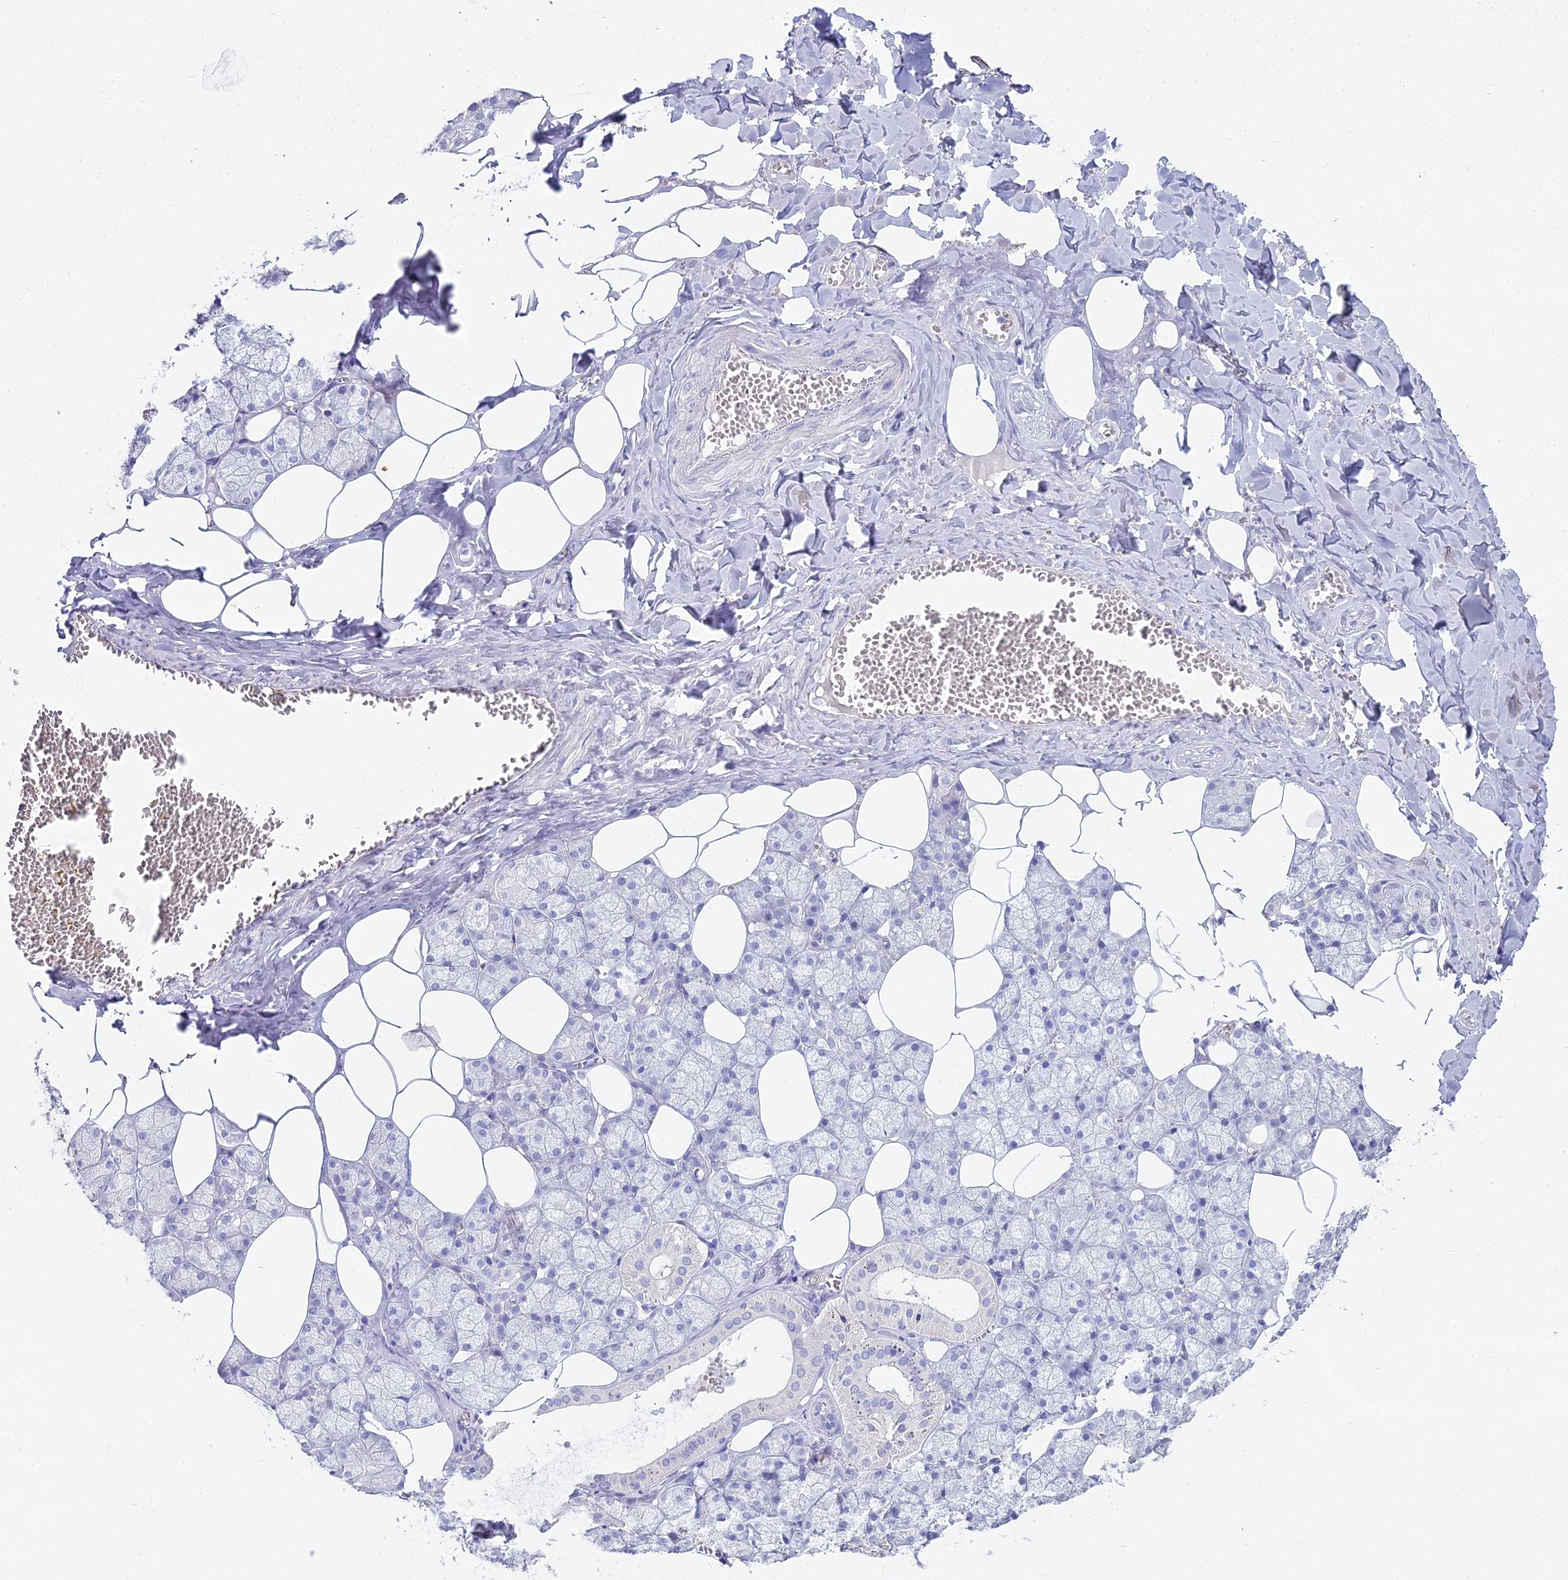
{"staining": {"intensity": "negative", "quantity": "none", "location": "none"}, "tissue": "salivary gland", "cell_type": "Glandular cells", "image_type": "normal", "snomed": [{"axis": "morphology", "description": "Normal tissue, NOS"}, {"axis": "topography", "description": "Salivary gland"}], "caption": "Immunohistochemistry histopathology image of unremarkable human salivary gland stained for a protein (brown), which displays no expression in glandular cells.", "gene": "S100A7", "patient": {"sex": "male", "age": 62}}